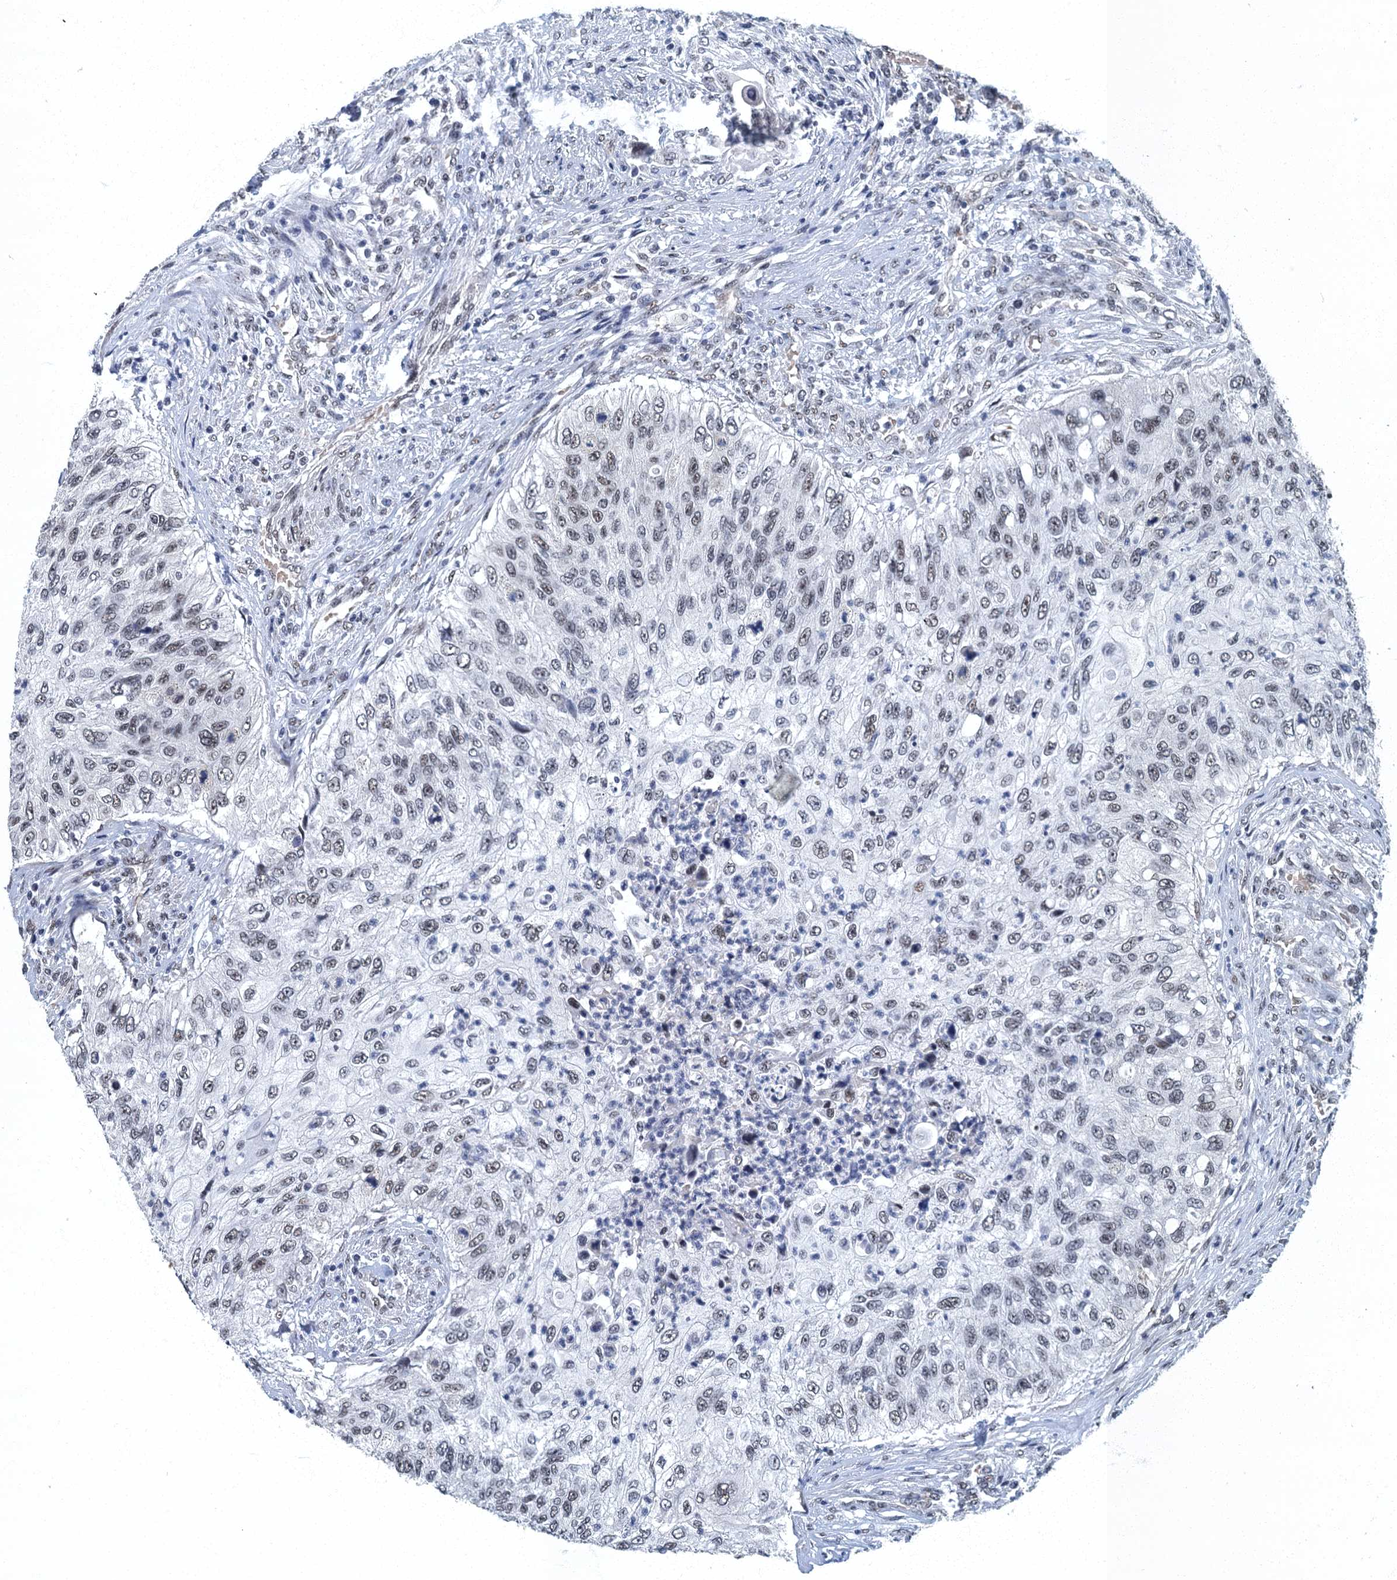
{"staining": {"intensity": "weak", "quantity": "<25%", "location": "nuclear"}, "tissue": "urothelial cancer", "cell_type": "Tumor cells", "image_type": "cancer", "snomed": [{"axis": "morphology", "description": "Urothelial carcinoma, High grade"}, {"axis": "topography", "description": "Urinary bladder"}], "caption": "This is an immunohistochemistry photomicrograph of human urothelial carcinoma (high-grade). There is no staining in tumor cells.", "gene": "GADL1", "patient": {"sex": "female", "age": 60}}